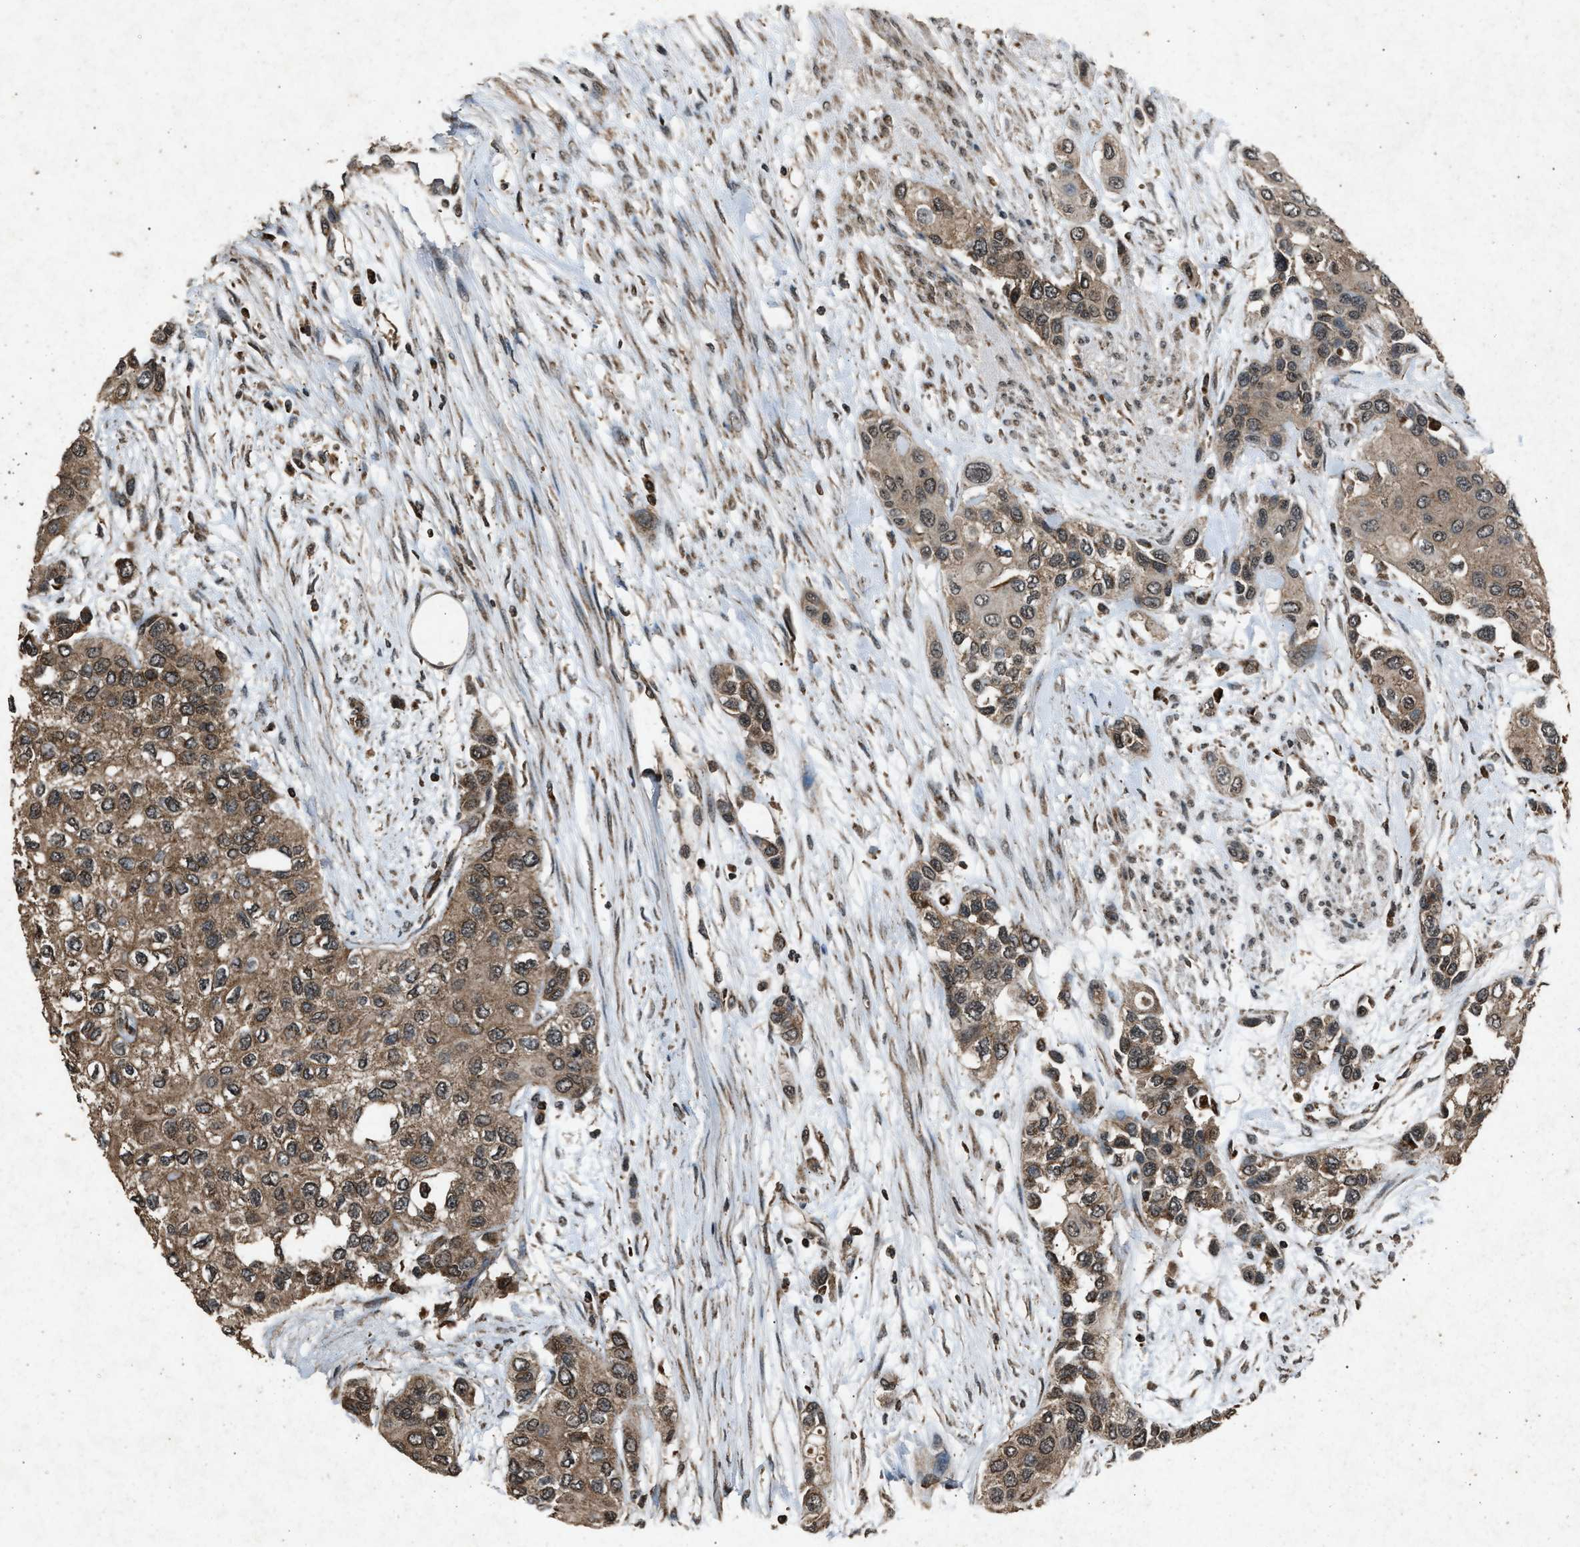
{"staining": {"intensity": "moderate", "quantity": ">75%", "location": "cytoplasmic/membranous"}, "tissue": "urothelial cancer", "cell_type": "Tumor cells", "image_type": "cancer", "snomed": [{"axis": "morphology", "description": "Urothelial carcinoma, High grade"}, {"axis": "topography", "description": "Urinary bladder"}], "caption": "IHC micrograph of human urothelial cancer stained for a protein (brown), which demonstrates medium levels of moderate cytoplasmic/membranous expression in approximately >75% of tumor cells.", "gene": "OAS1", "patient": {"sex": "female", "age": 56}}